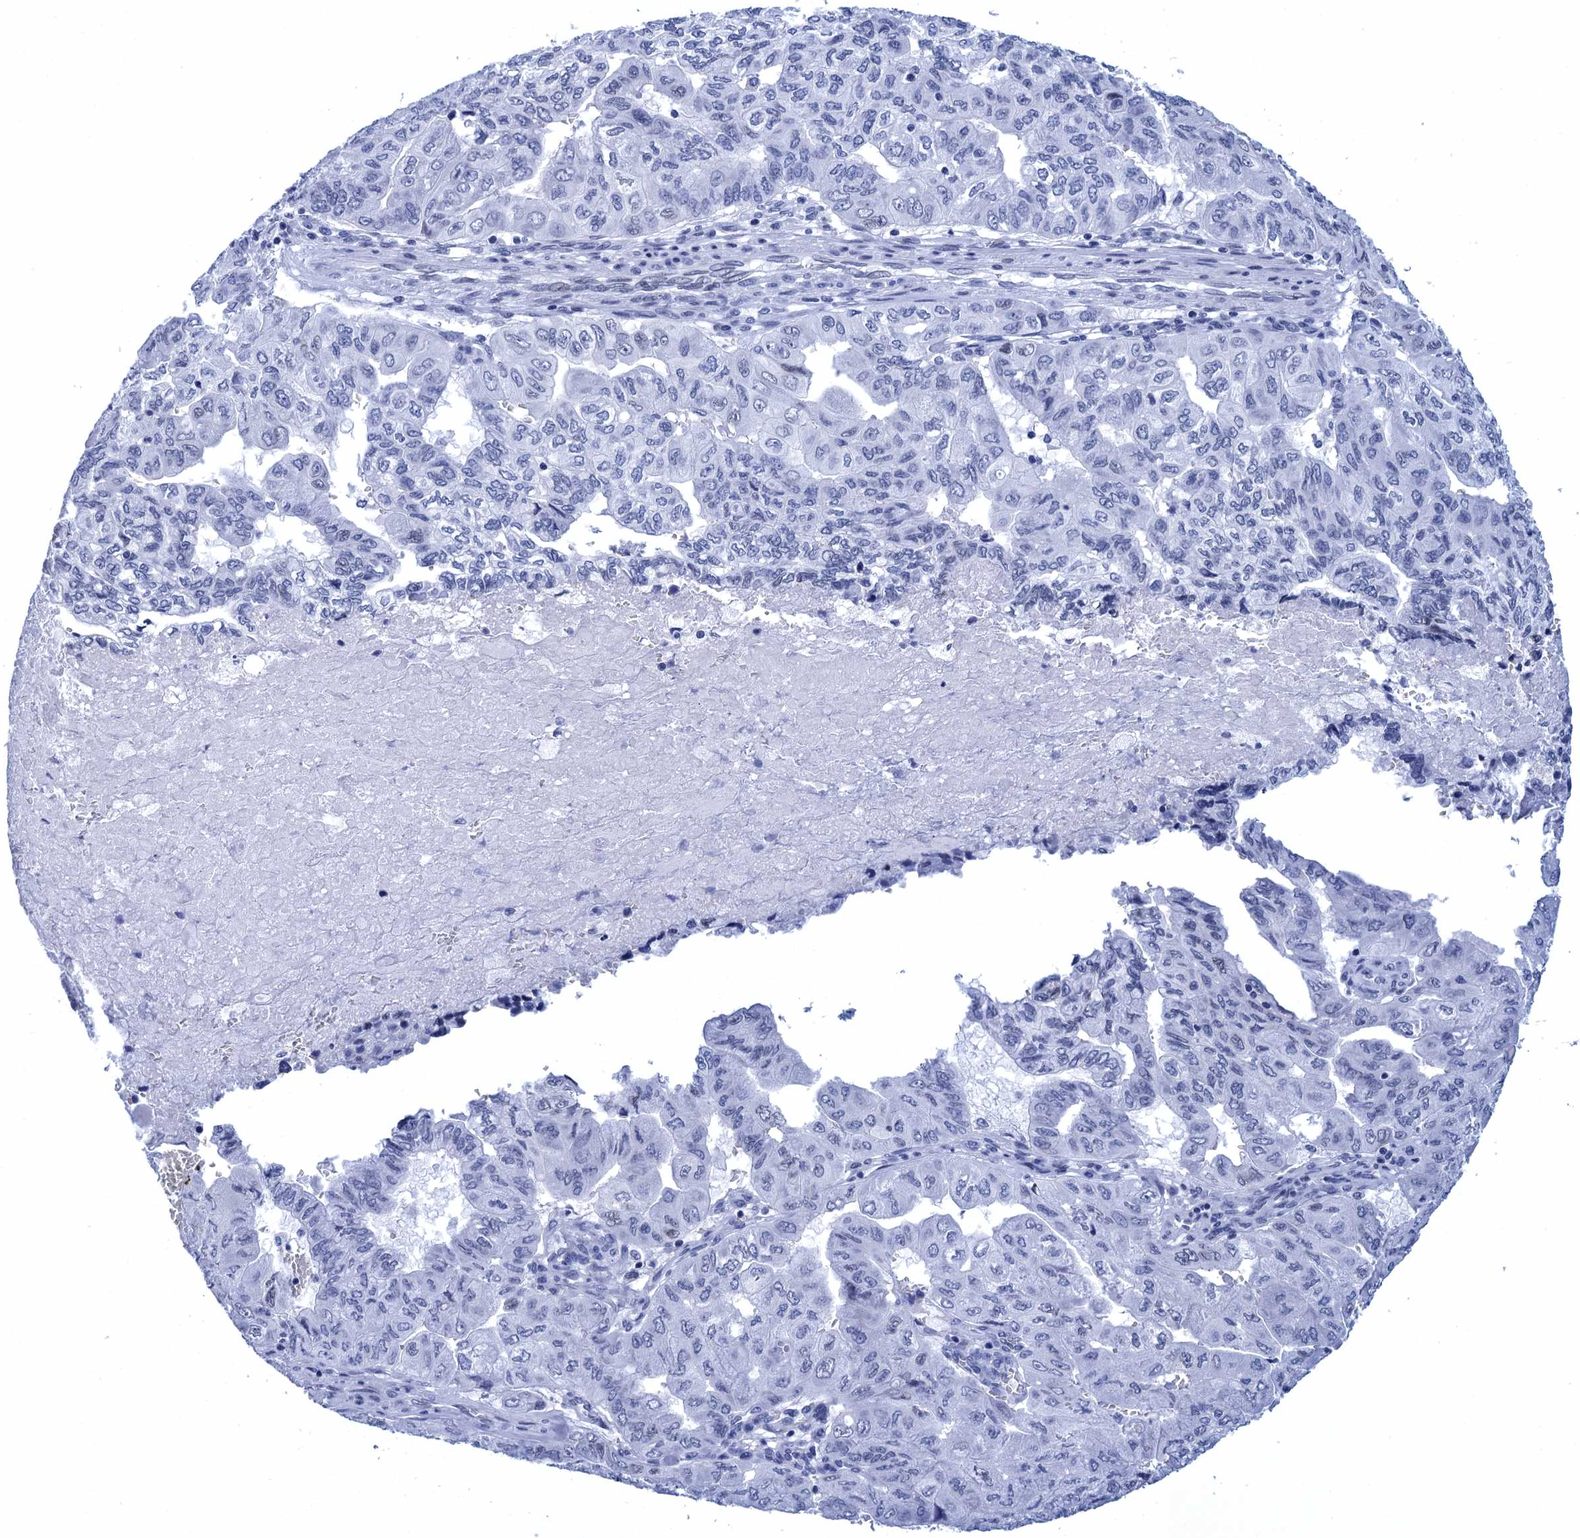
{"staining": {"intensity": "negative", "quantity": "none", "location": "none"}, "tissue": "pancreatic cancer", "cell_type": "Tumor cells", "image_type": "cancer", "snomed": [{"axis": "morphology", "description": "Adenocarcinoma, NOS"}, {"axis": "topography", "description": "Pancreas"}], "caption": "High power microscopy photomicrograph of an immunohistochemistry micrograph of adenocarcinoma (pancreatic), revealing no significant staining in tumor cells. Brightfield microscopy of immunohistochemistry (IHC) stained with DAB (brown) and hematoxylin (blue), captured at high magnification.", "gene": "METTL25", "patient": {"sex": "male", "age": 51}}